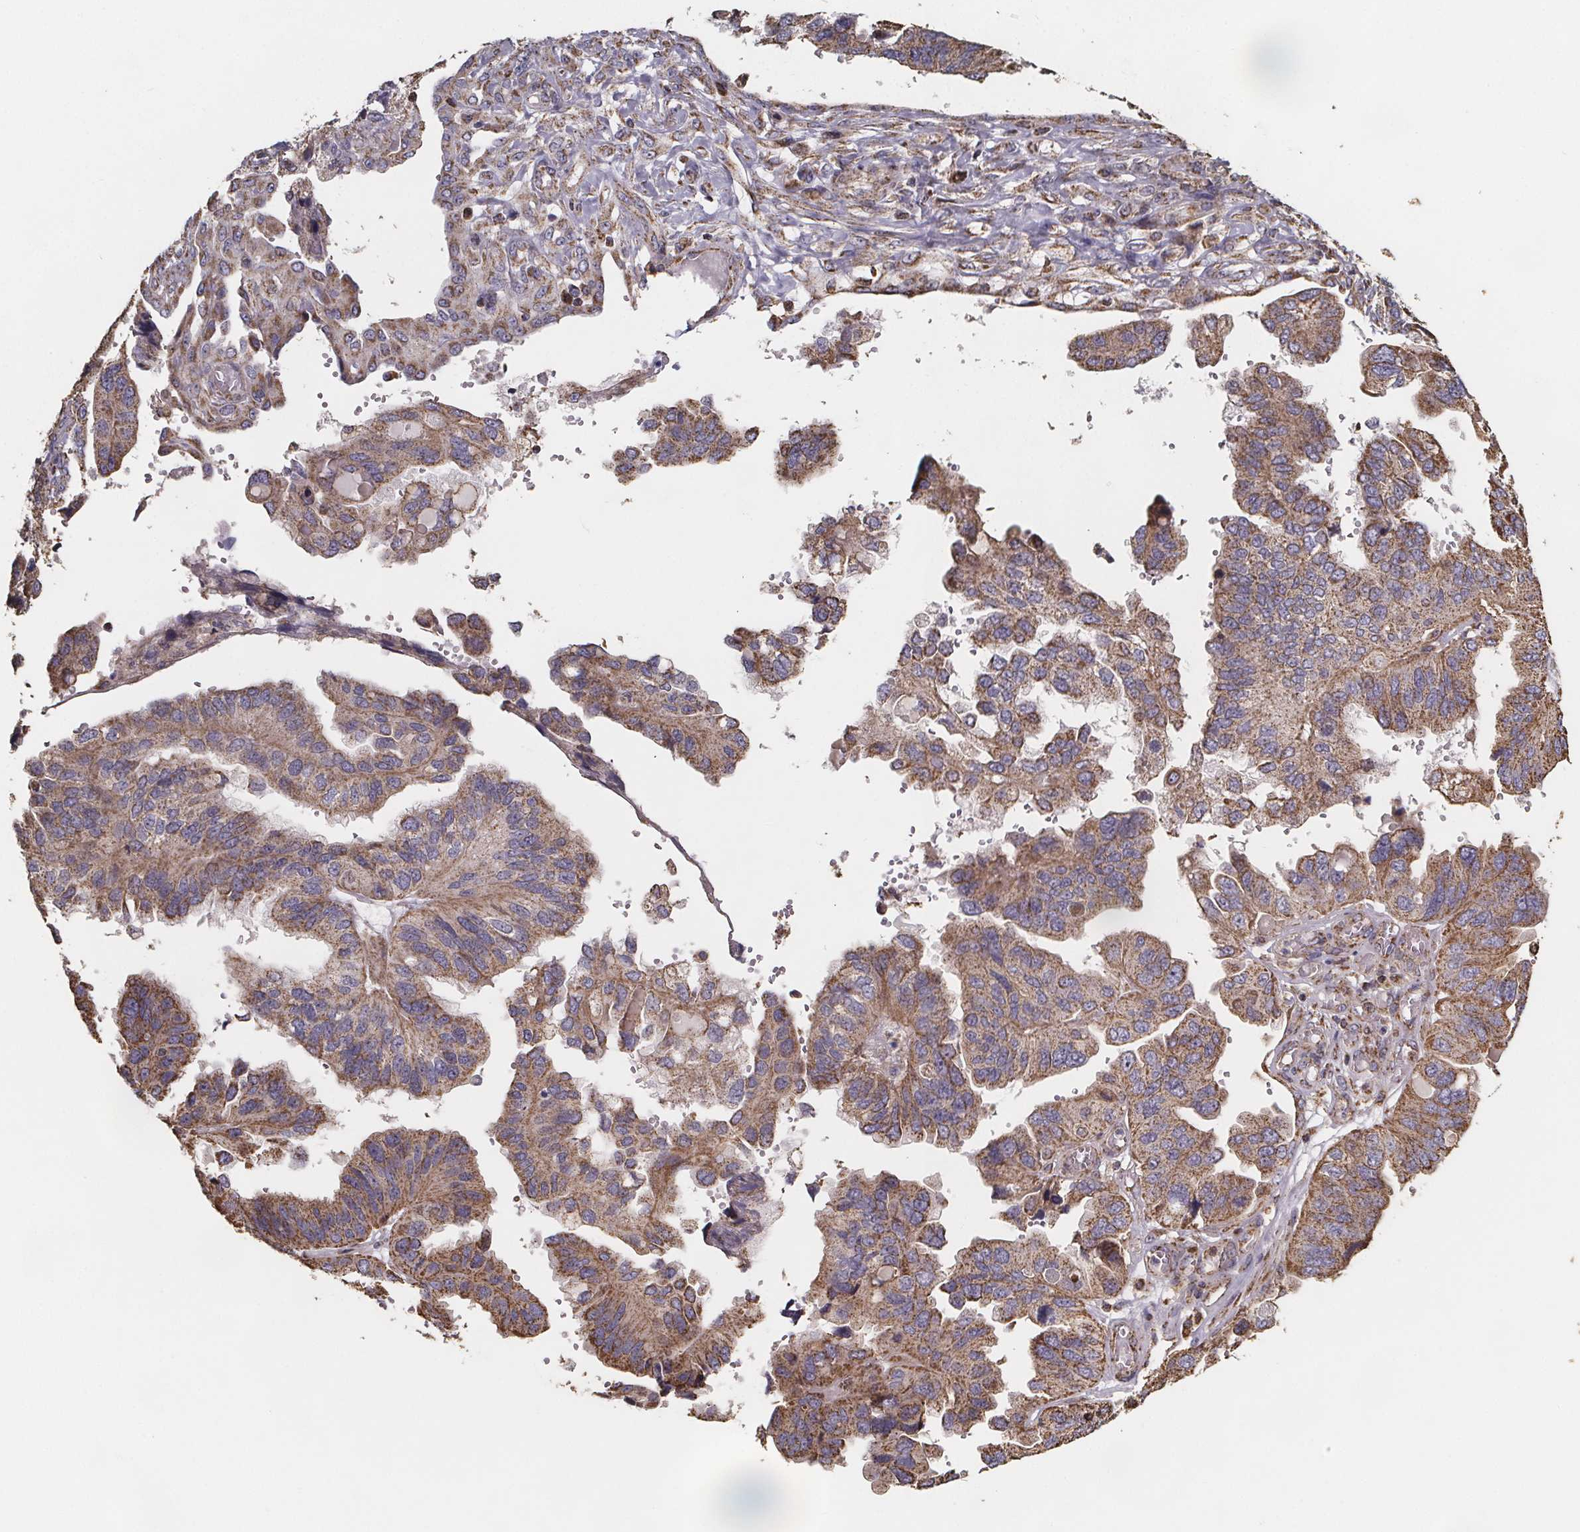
{"staining": {"intensity": "moderate", "quantity": ">75%", "location": "cytoplasmic/membranous"}, "tissue": "ovarian cancer", "cell_type": "Tumor cells", "image_type": "cancer", "snomed": [{"axis": "morphology", "description": "Cystadenocarcinoma, serous, NOS"}, {"axis": "topography", "description": "Ovary"}], "caption": "Immunohistochemistry of human ovarian serous cystadenocarcinoma exhibits medium levels of moderate cytoplasmic/membranous staining in about >75% of tumor cells.", "gene": "SLC35D2", "patient": {"sex": "female", "age": 79}}